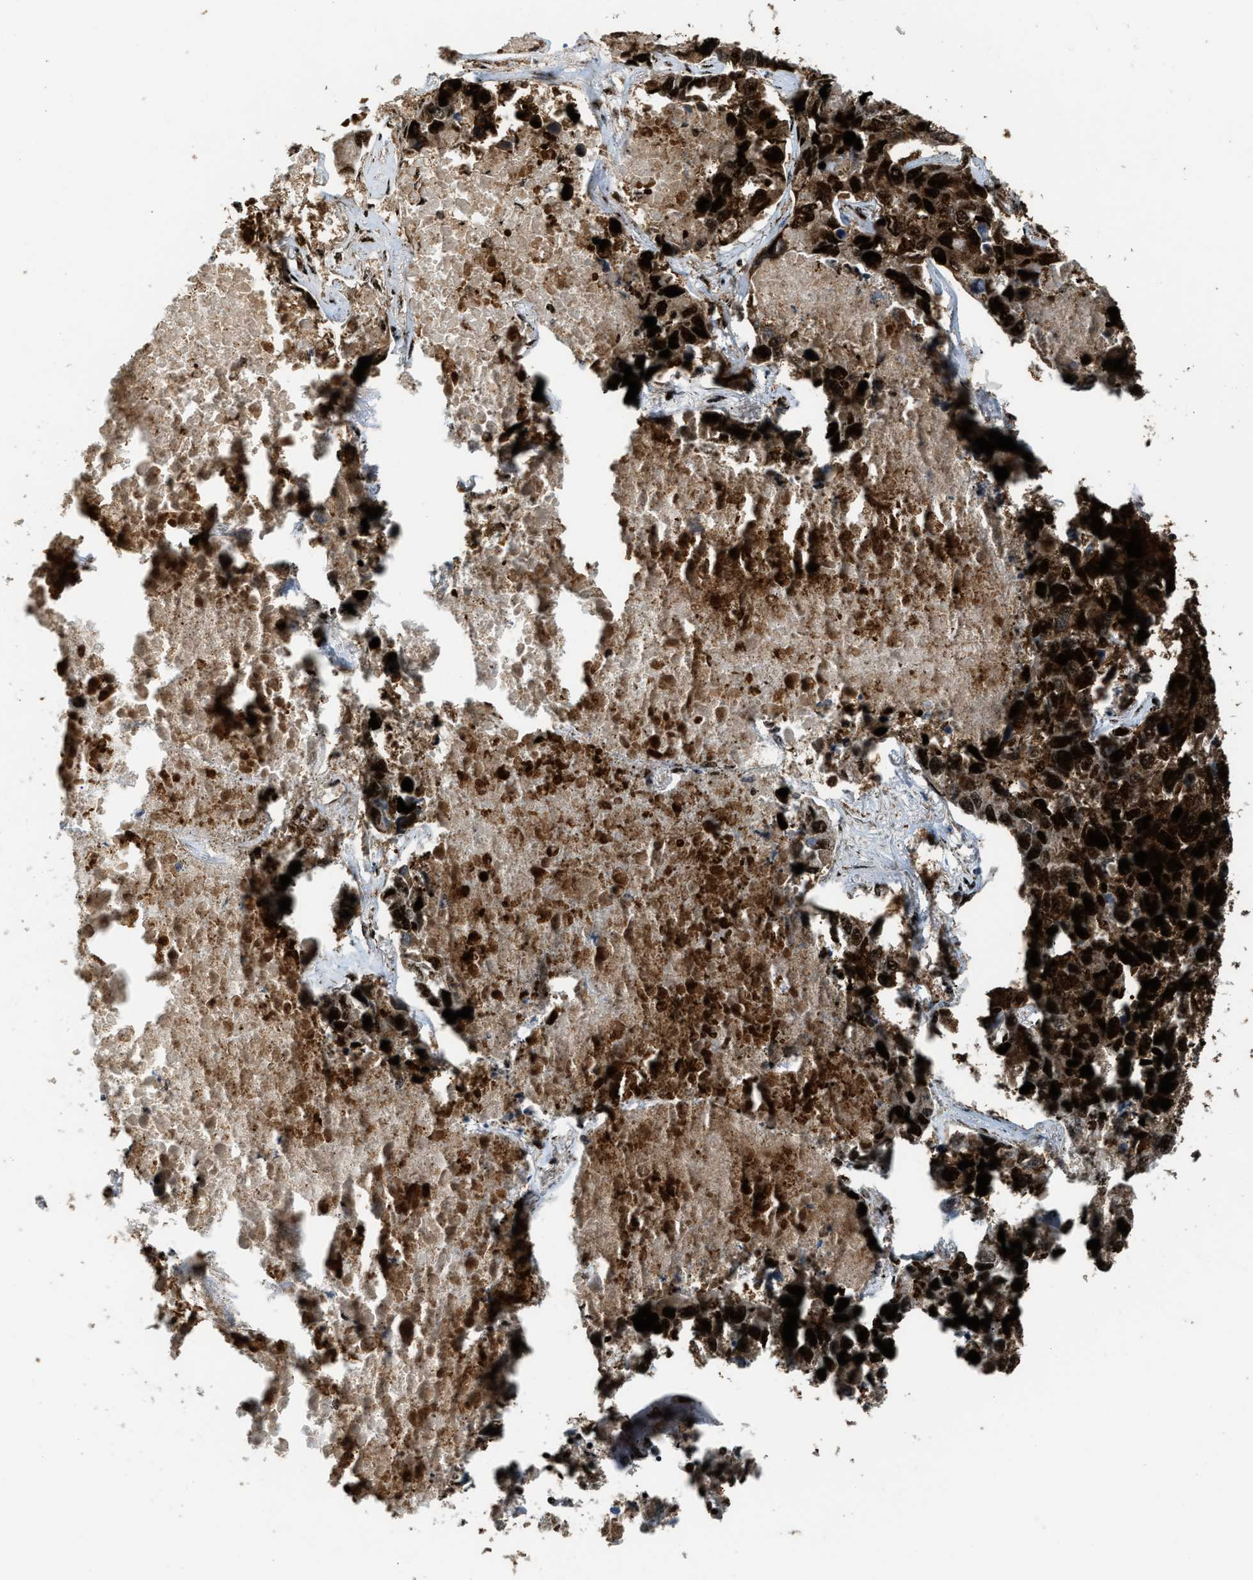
{"staining": {"intensity": "strong", "quantity": ">75%", "location": "cytoplasmic/membranous,nuclear"}, "tissue": "lung cancer", "cell_type": "Tumor cells", "image_type": "cancer", "snomed": [{"axis": "morphology", "description": "Adenocarcinoma, NOS"}, {"axis": "topography", "description": "Lung"}], "caption": "The image displays immunohistochemical staining of lung cancer. There is strong cytoplasmic/membranous and nuclear expression is appreciated in approximately >75% of tumor cells.", "gene": "ZNF687", "patient": {"sex": "male", "age": 64}}